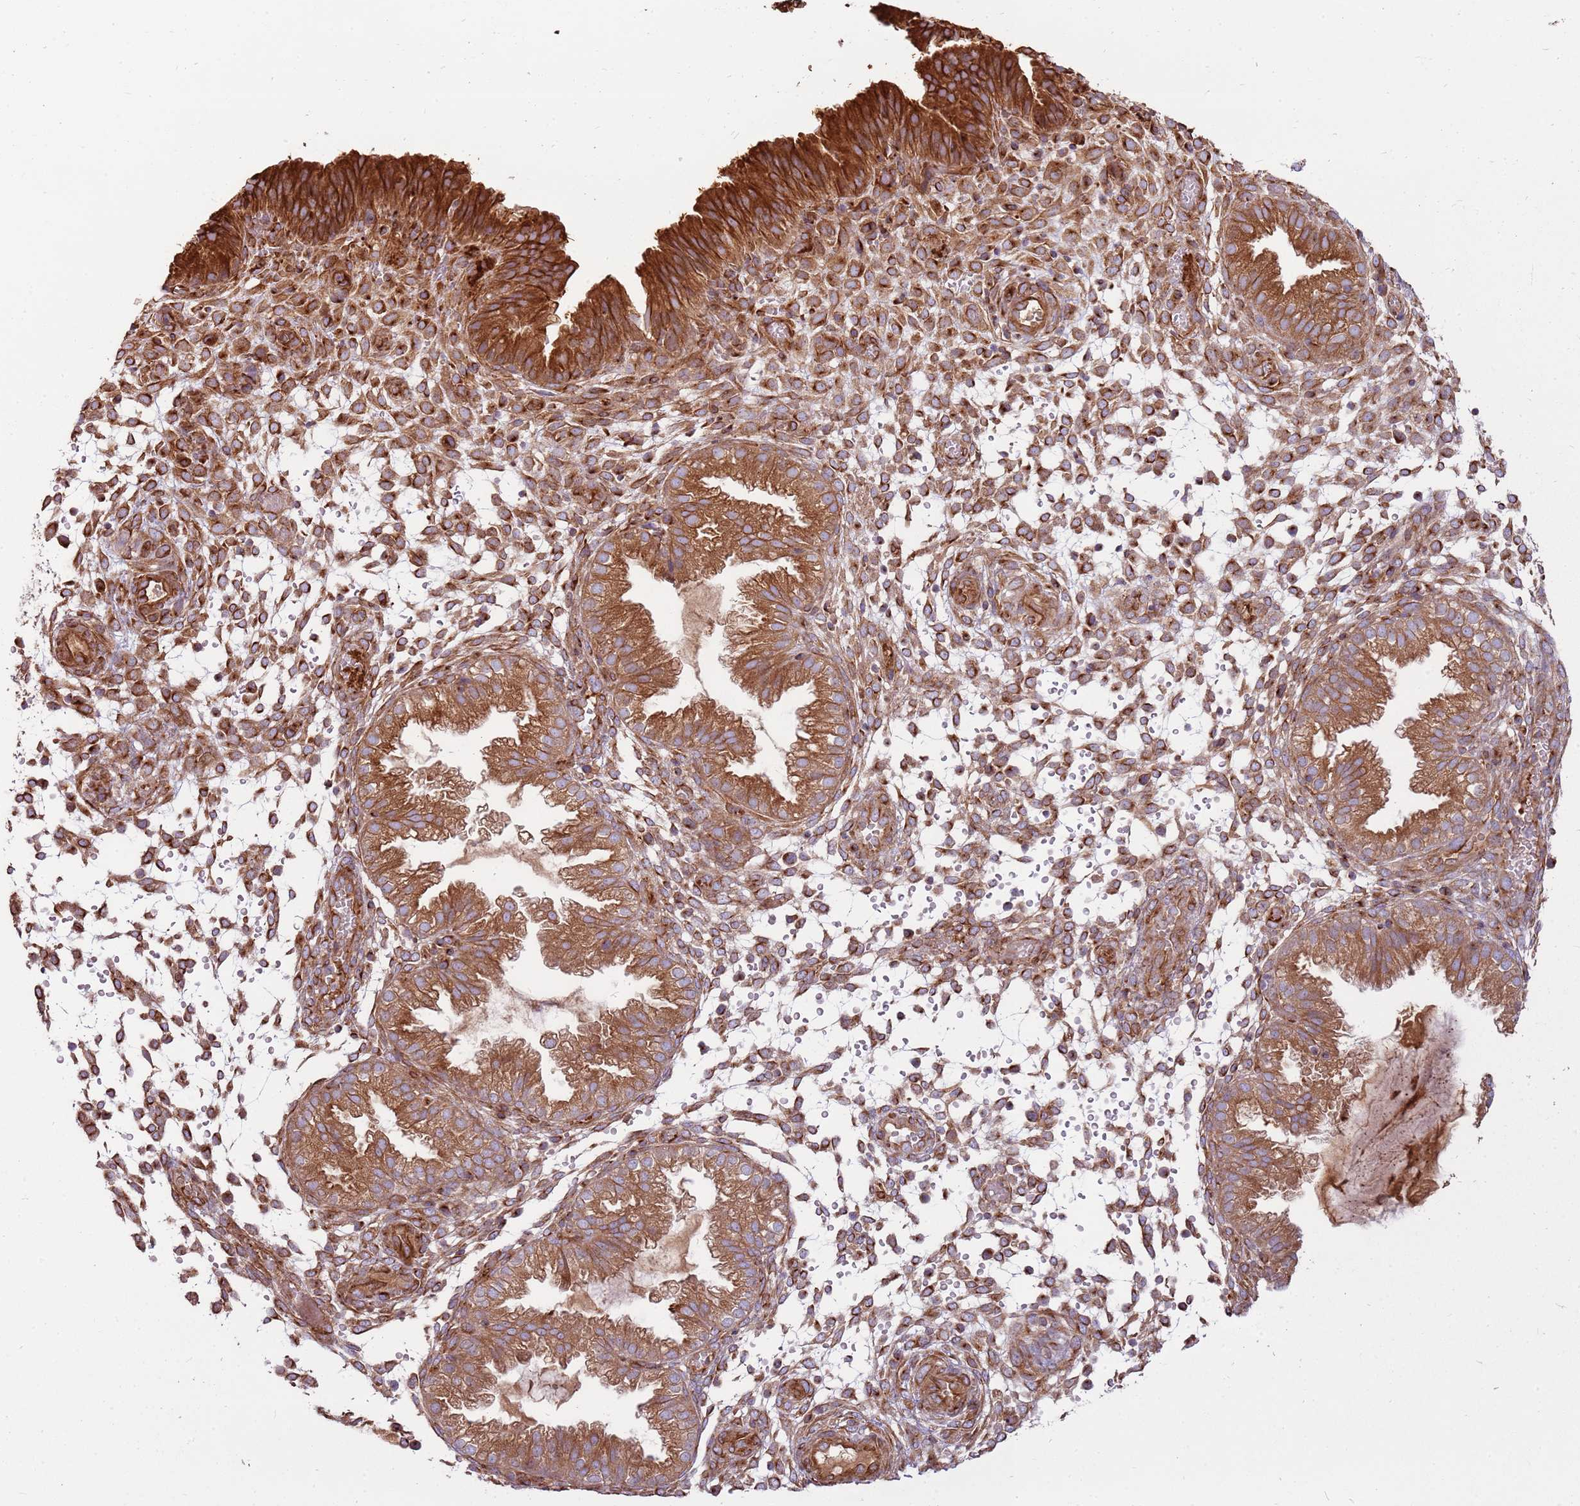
{"staining": {"intensity": "moderate", "quantity": ">75%", "location": "cytoplasmic/membranous"}, "tissue": "endometrium", "cell_type": "Cells in endometrial stroma", "image_type": "normal", "snomed": [{"axis": "morphology", "description": "Normal tissue, NOS"}, {"axis": "topography", "description": "Endometrium"}], "caption": "Immunohistochemistry histopathology image of unremarkable endometrium: endometrium stained using immunohistochemistry shows medium levels of moderate protein expression localized specifically in the cytoplasmic/membranous of cells in endometrial stroma, appearing as a cytoplasmic/membranous brown color.", "gene": "EMC1", "patient": {"sex": "female", "age": 33}}